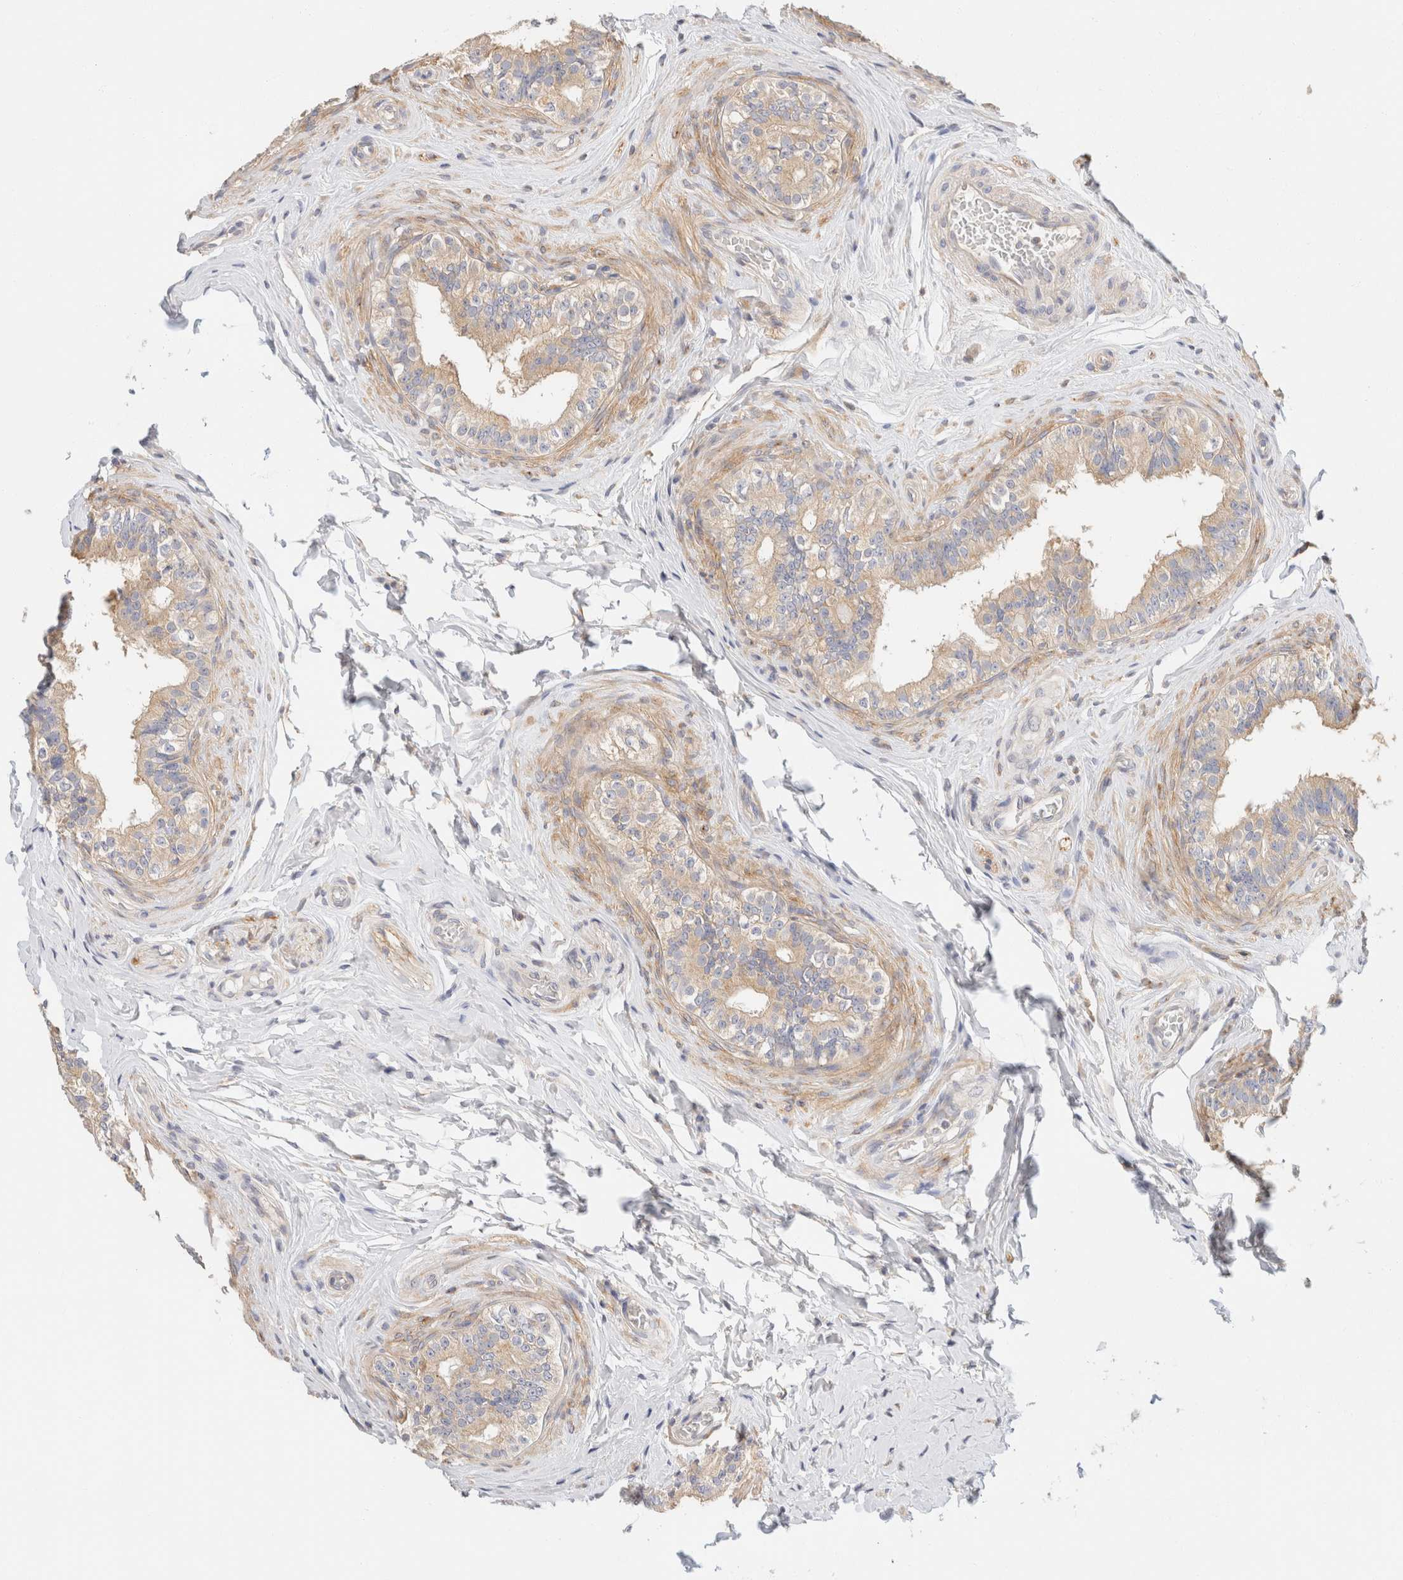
{"staining": {"intensity": "weak", "quantity": ">75%", "location": "cytoplasmic/membranous"}, "tissue": "epididymis", "cell_type": "Glandular cells", "image_type": "normal", "snomed": [{"axis": "morphology", "description": "Normal tissue, NOS"}, {"axis": "topography", "description": "Testis"}, {"axis": "topography", "description": "Epididymis"}], "caption": "Human epididymis stained with a protein marker reveals weak staining in glandular cells.", "gene": "SH3GLB2", "patient": {"sex": "male", "age": 36}}